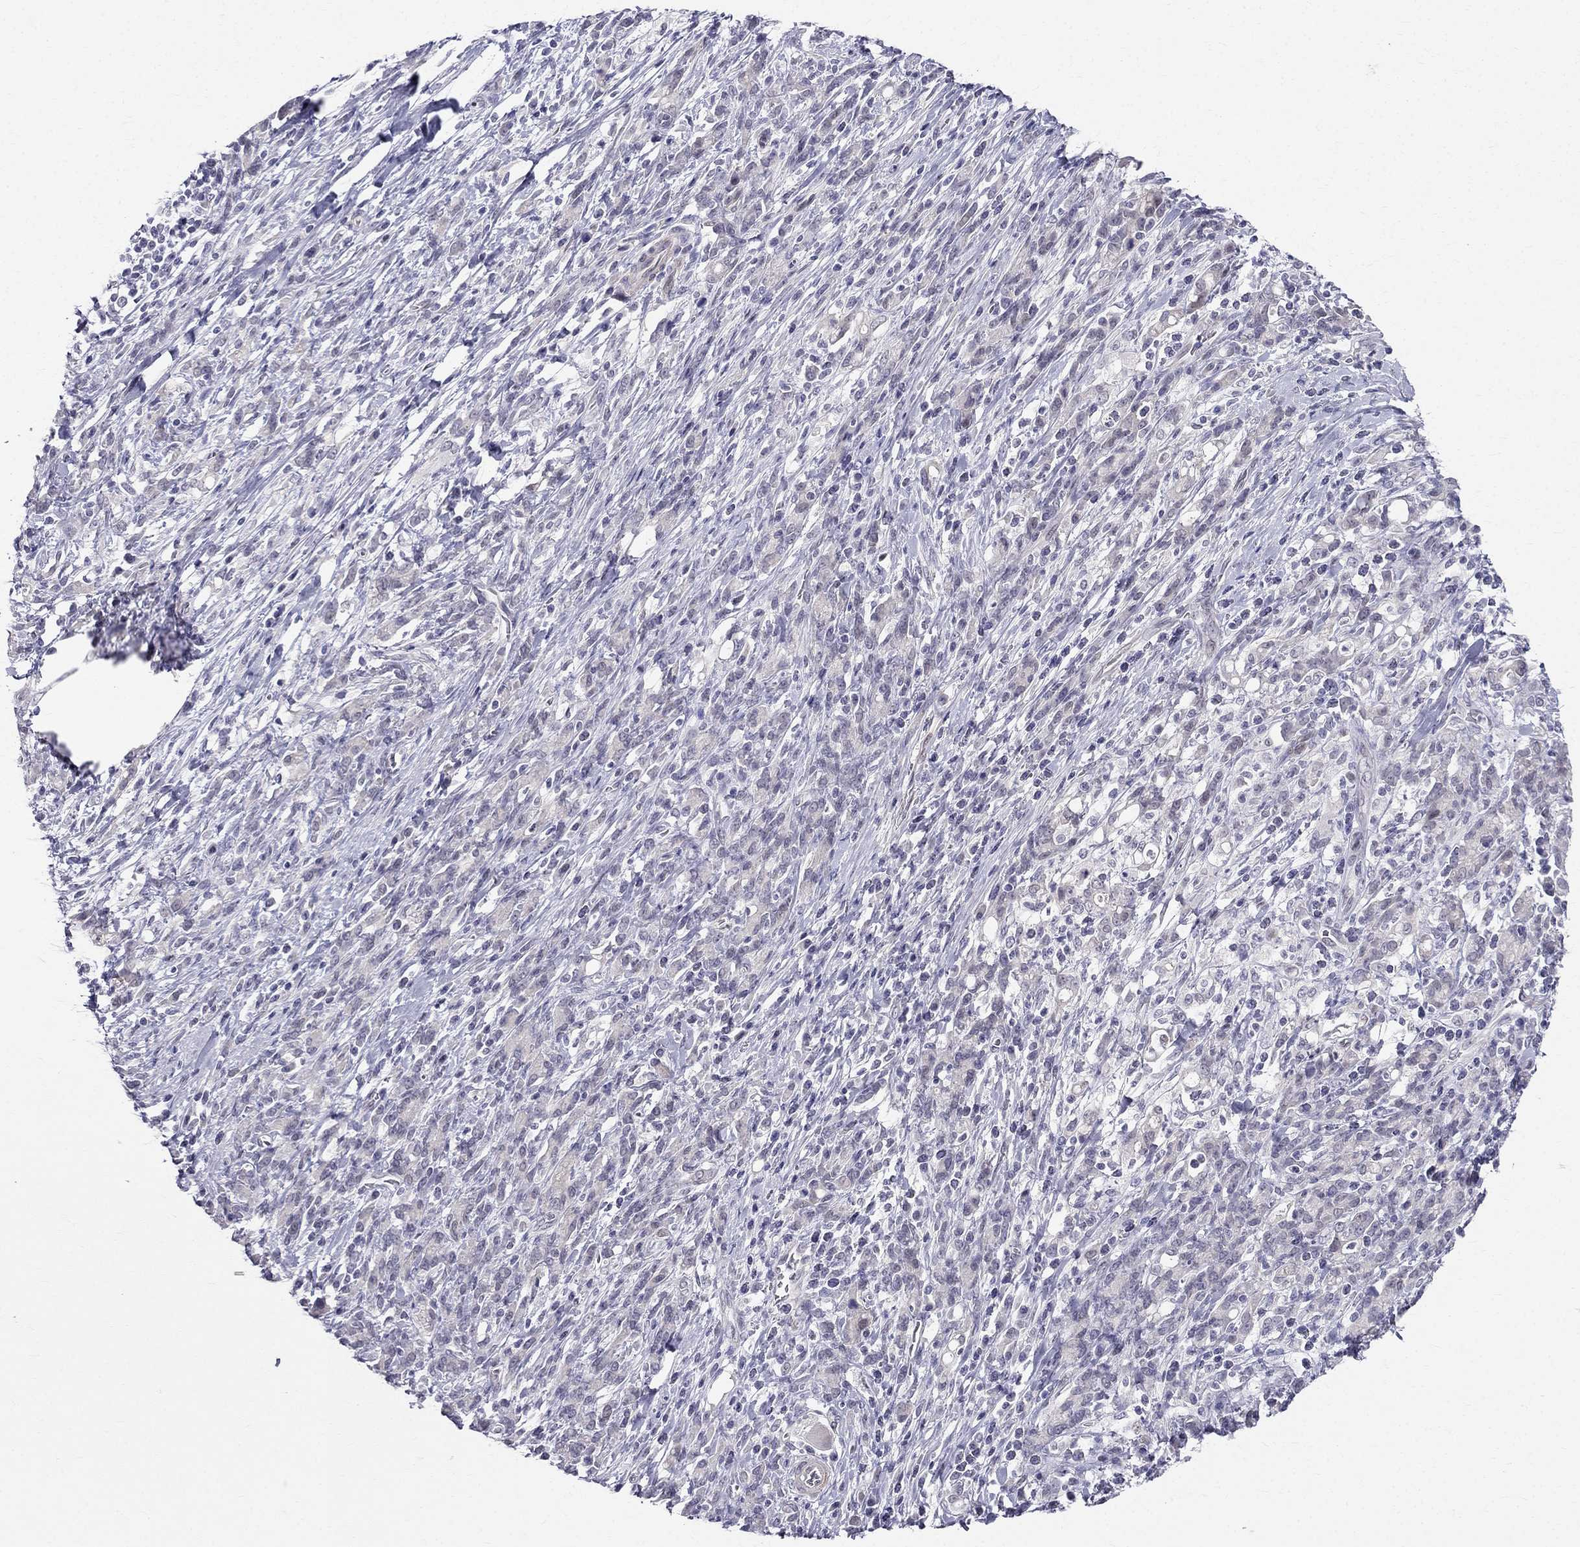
{"staining": {"intensity": "negative", "quantity": "none", "location": "none"}, "tissue": "stomach cancer", "cell_type": "Tumor cells", "image_type": "cancer", "snomed": [{"axis": "morphology", "description": "Adenocarcinoma, NOS"}, {"axis": "topography", "description": "Stomach"}], "caption": "Stomach cancer (adenocarcinoma) was stained to show a protein in brown. There is no significant staining in tumor cells.", "gene": "BAG5", "patient": {"sex": "female", "age": 57}}